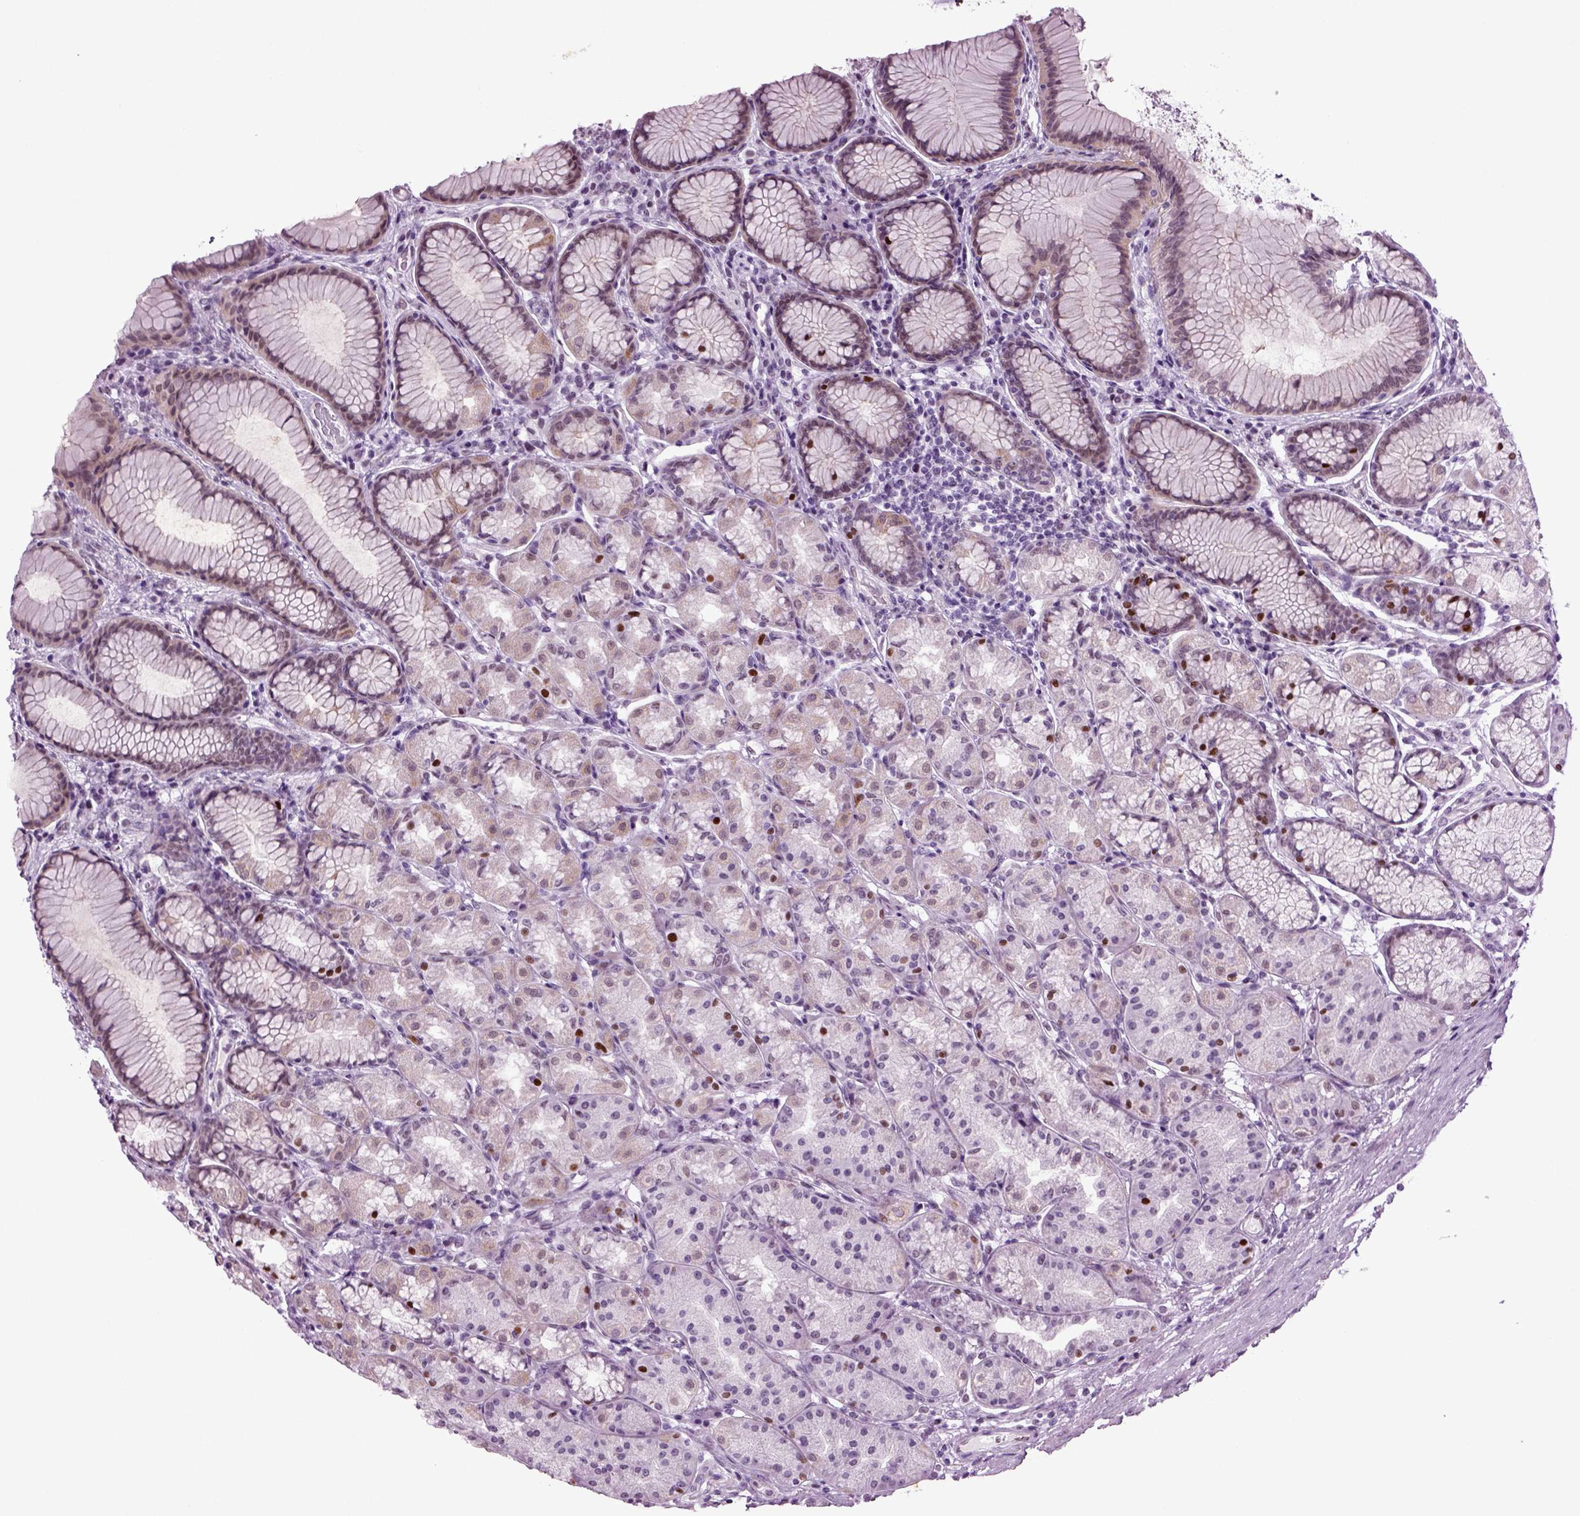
{"staining": {"intensity": "strong", "quantity": "<25%", "location": "nuclear"}, "tissue": "stomach", "cell_type": "Glandular cells", "image_type": "normal", "snomed": [{"axis": "morphology", "description": "Normal tissue, NOS"}, {"axis": "morphology", "description": "Adenocarcinoma, NOS"}, {"axis": "topography", "description": "Stomach"}], "caption": "A brown stain shows strong nuclear positivity of a protein in glandular cells of unremarkable stomach.", "gene": "RFX3", "patient": {"sex": "female", "age": 79}}